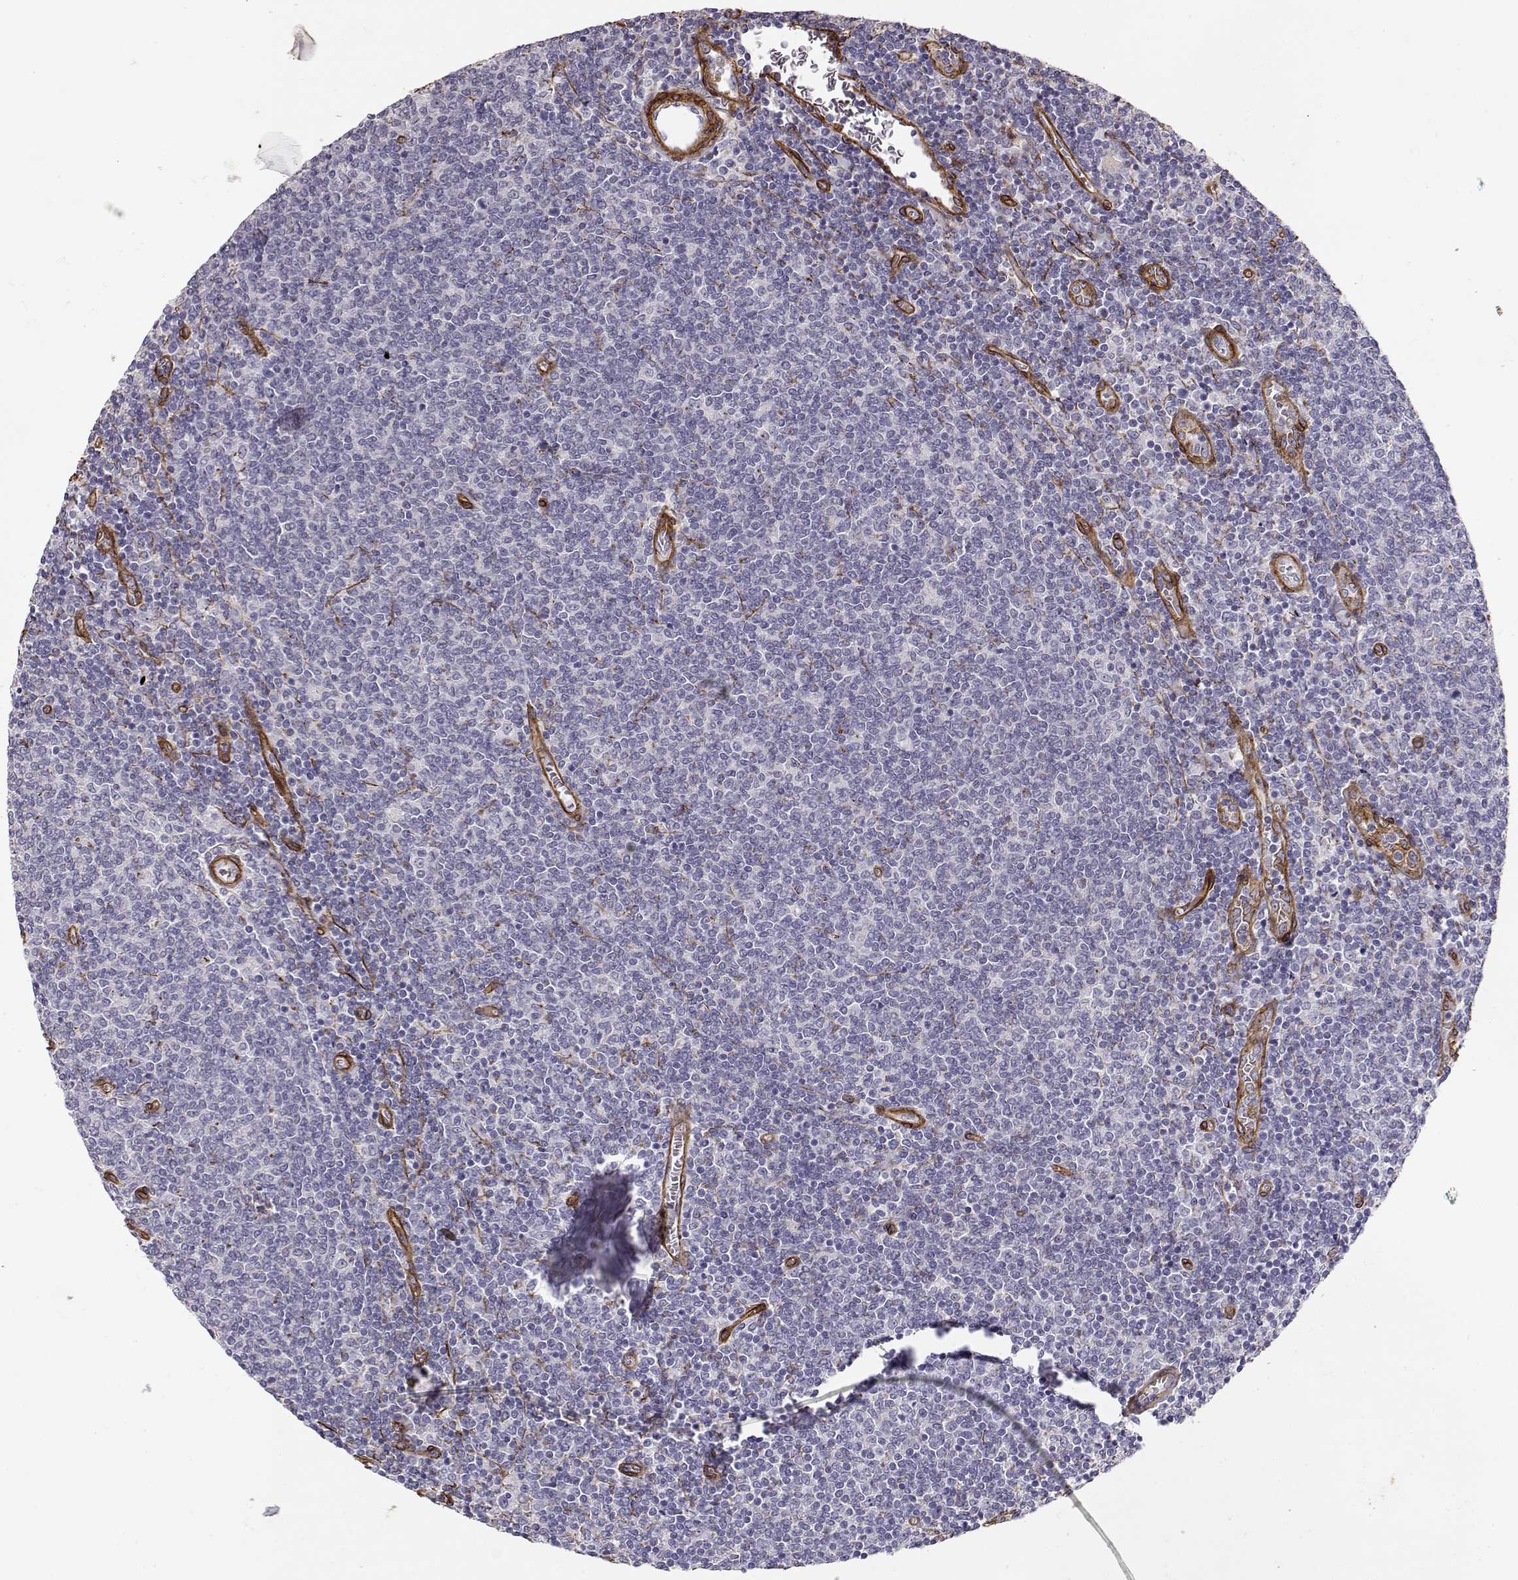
{"staining": {"intensity": "negative", "quantity": "none", "location": "none"}, "tissue": "lymphoma", "cell_type": "Tumor cells", "image_type": "cancer", "snomed": [{"axis": "morphology", "description": "Malignant lymphoma, non-Hodgkin's type, Low grade"}, {"axis": "topography", "description": "Lymph node"}], "caption": "A high-resolution histopathology image shows immunohistochemistry staining of low-grade malignant lymphoma, non-Hodgkin's type, which exhibits no significant expression in tumor cells.", "gene": "LAMC1", "patient": {"sex": "male", "age": 52}}